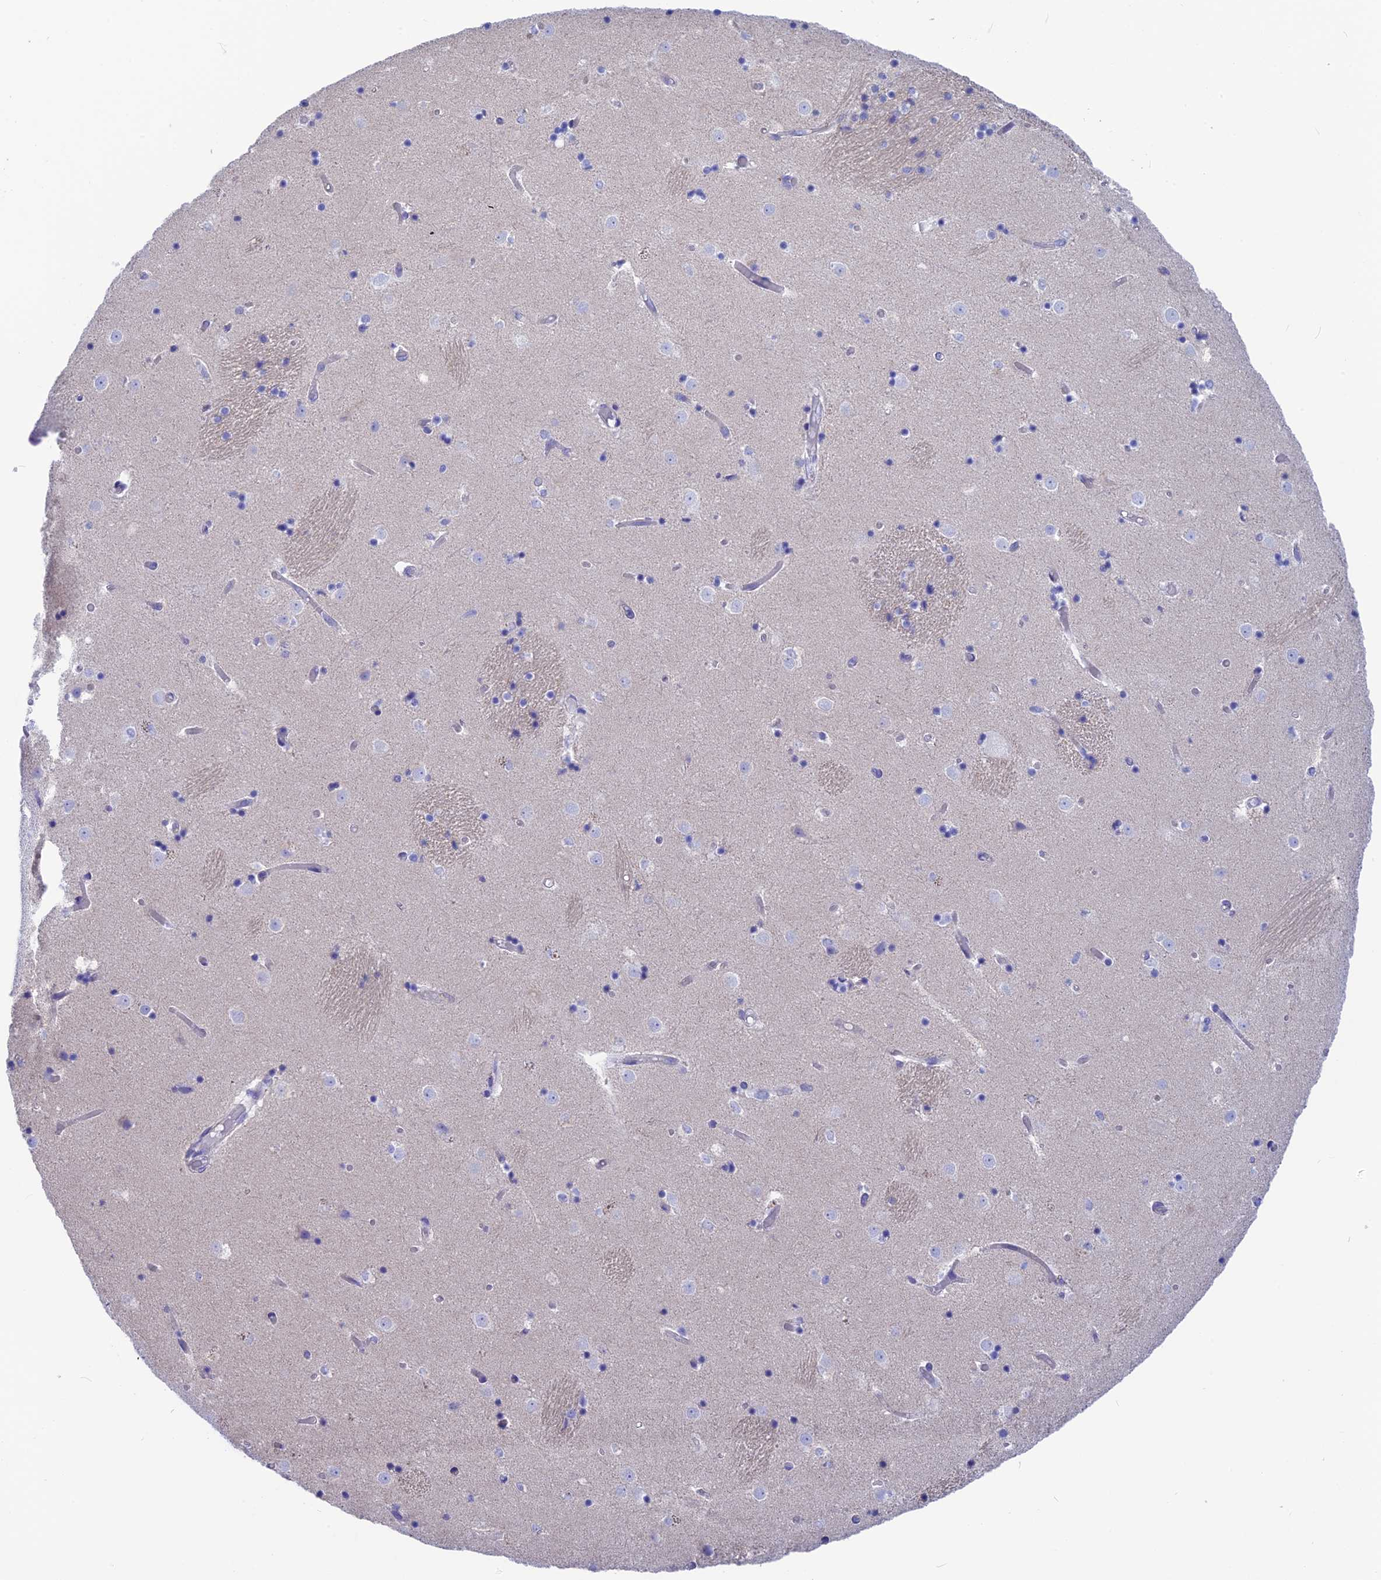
{"staining": {"intensity": "negative", "quantity": "none", "location": "none"}, "tissue": "caudate", "cell_type": "Glial cells", "image_type": "normal", "snomed": [{"axis": "morphology", "description": "Normal tissue, NOS"}, {"axis": "topography", "description": "Lateral ventricle wall"}], "caption": "DAB (3,3'-diaminobenzidine) immunohistochemical staining of benign caudate reveals no significant staining in glial cells.", "gene": "GNGT2", "patient": {"sex": "female", "age": 52}}